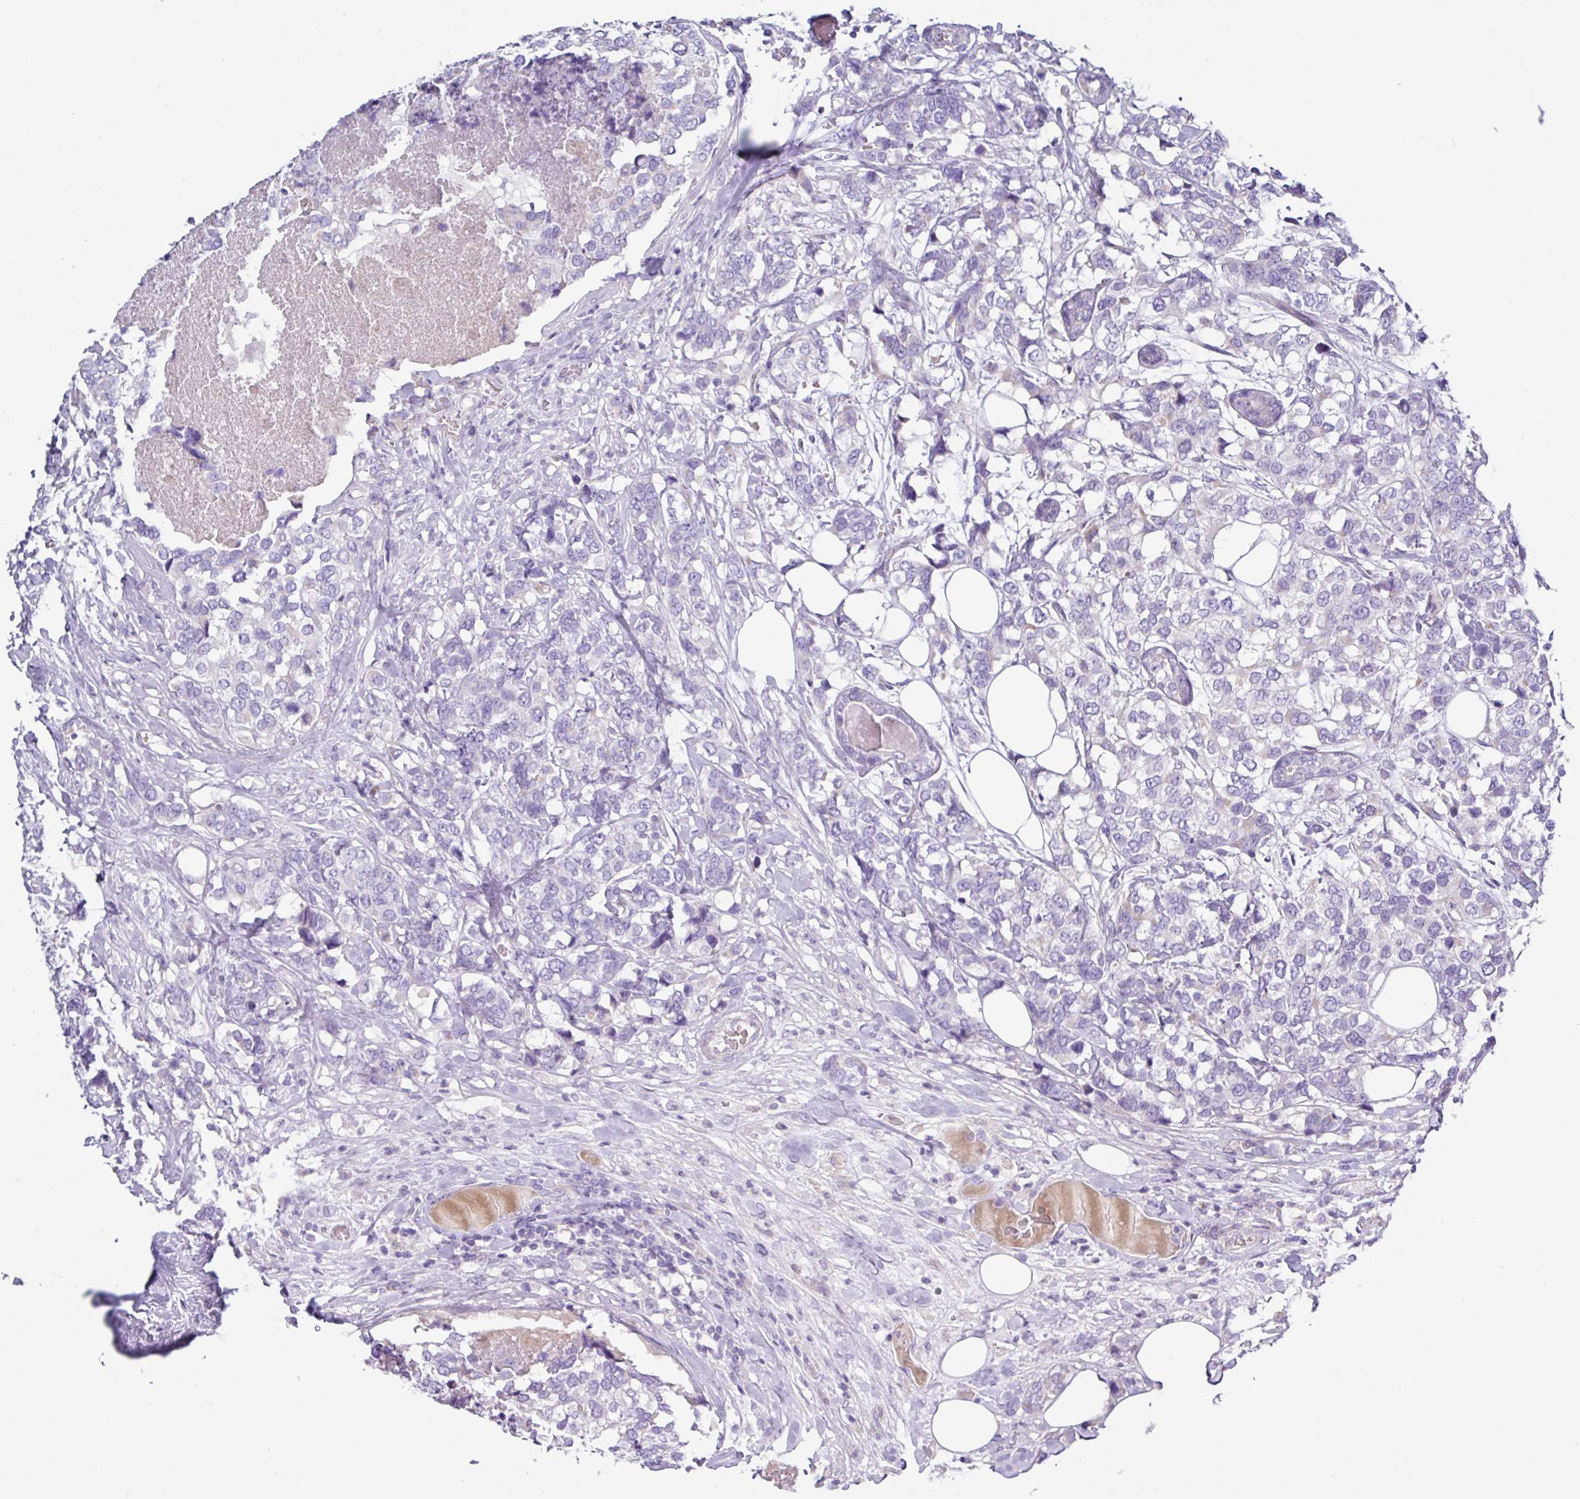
{"staining": {"intensity": "negative", "quantity": "none", "location": "none"}, "tissue": "breast cancer", "cell_type": "Tumor cells", "image_type": "cancer", "snomed": [{"axis": "morphology", "description": "Lobular carcinoma"}, {"axis": "topography", "description": "Breast"}], "caption": "IHC photomicrograph of neoplastic tissue: human breast cancer (lobular carcinoma) stained with DAB shows no significant protein expression in tumor cells. (Brightfield microscopy of DAB (3,3'-diaminobenzidine) immunohistochemistry (IHC) at high magnification).", "gene": "RGS16", "patient": {"sex": "female", "age": 59}}